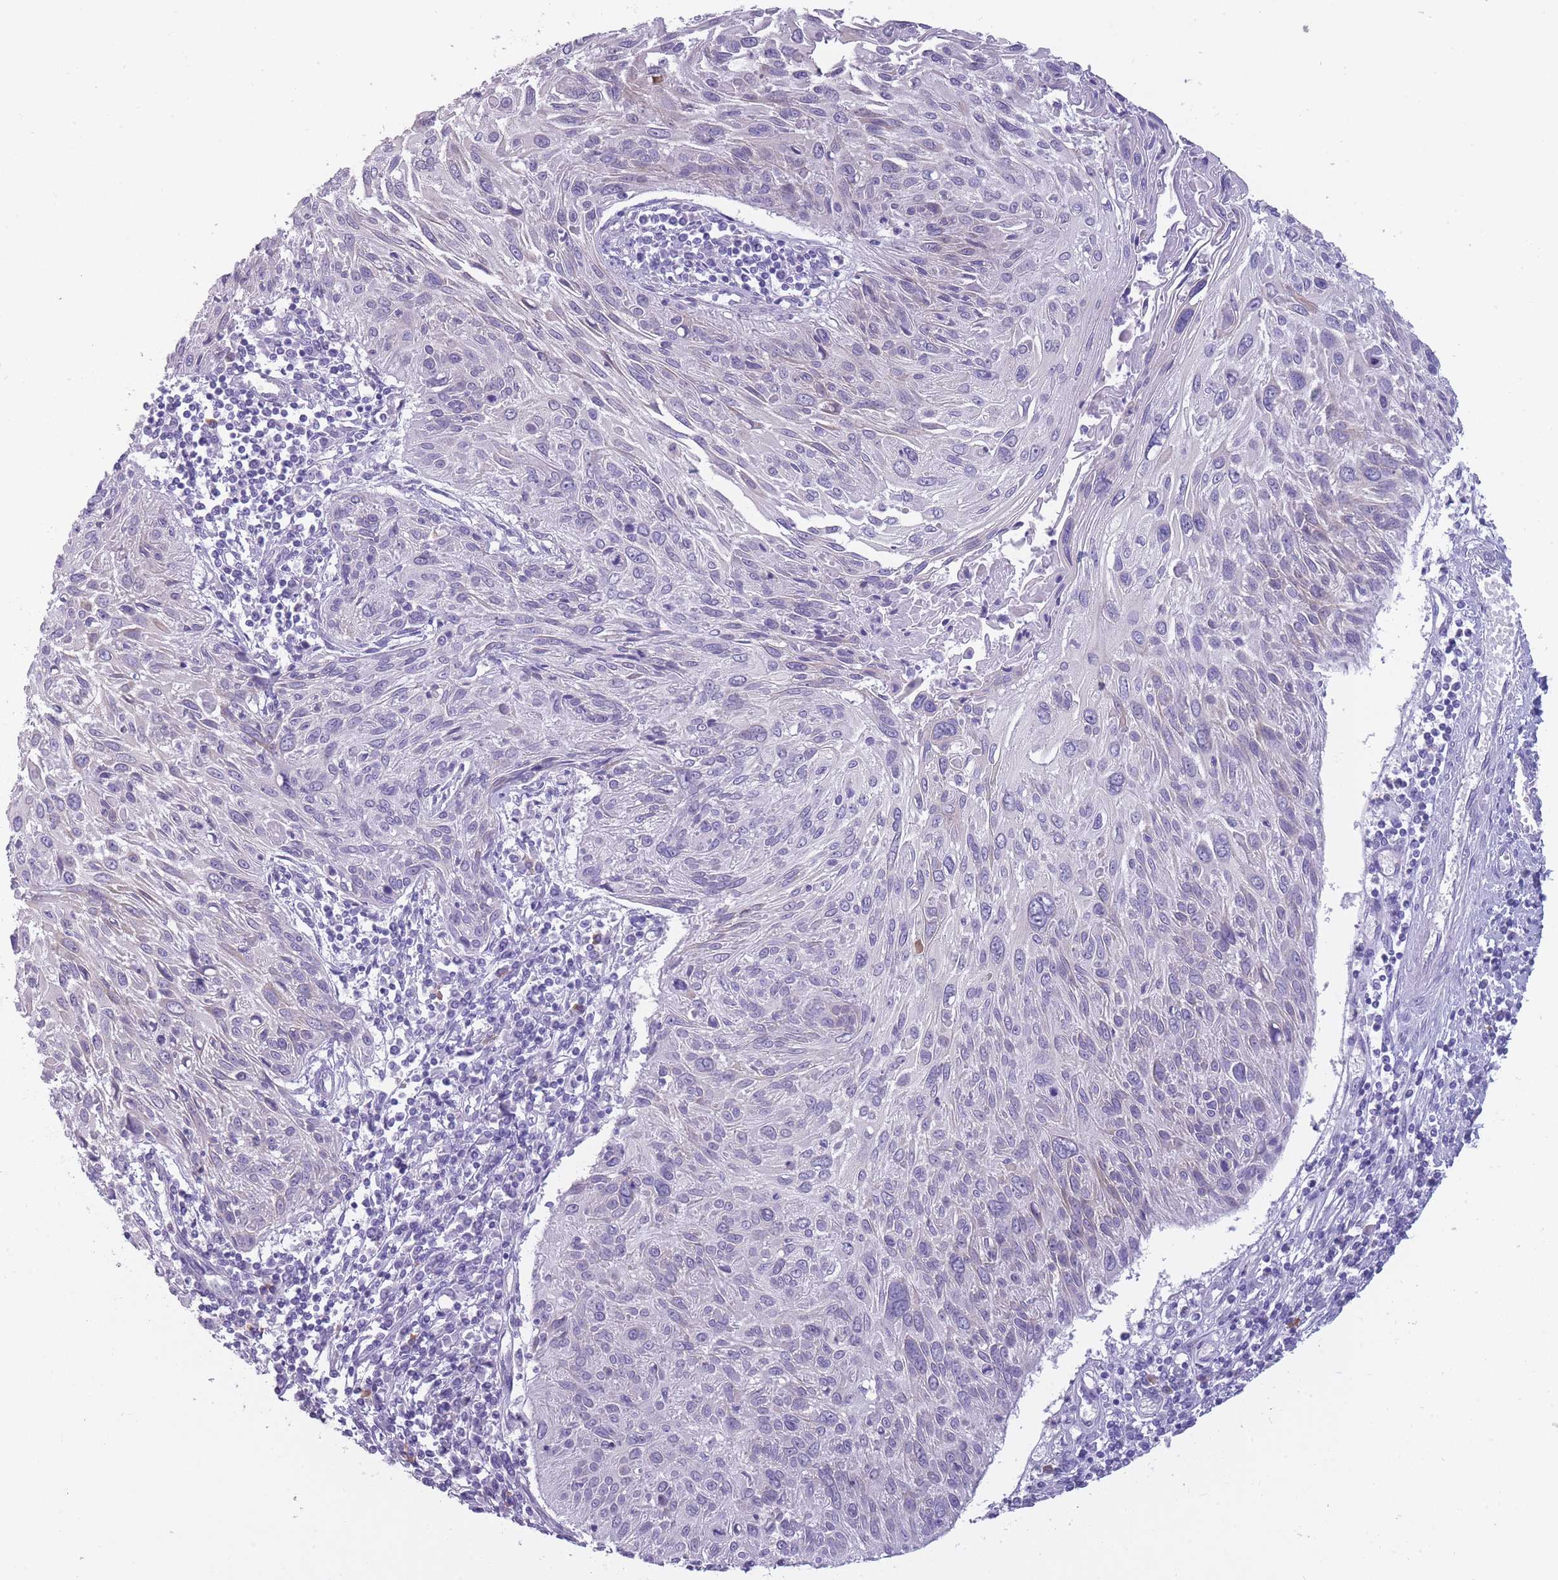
{"staining": {"intensity": "negative", "quantity": "none", "location": "none"}, "tissue": "cervical cancer", "cell_type": "Tumor cells", "image_type": "cancer", "snomed": [{"axis": "morphology", "description": "Squamous cell carcinoma, NOS"}, {"axis": "topography", "description": "Cervix"}], "caption": "Immunohistochemistry photomicrograph of neoplastic tissue: cervical cancer (squamous cell carcinoma) stained with DAB (3,3'-diaminobenzidine) shows no significant protein staining in tumor cells.", "gene": "DCANP1", "patient": {"sex": "female", "age": 51}}